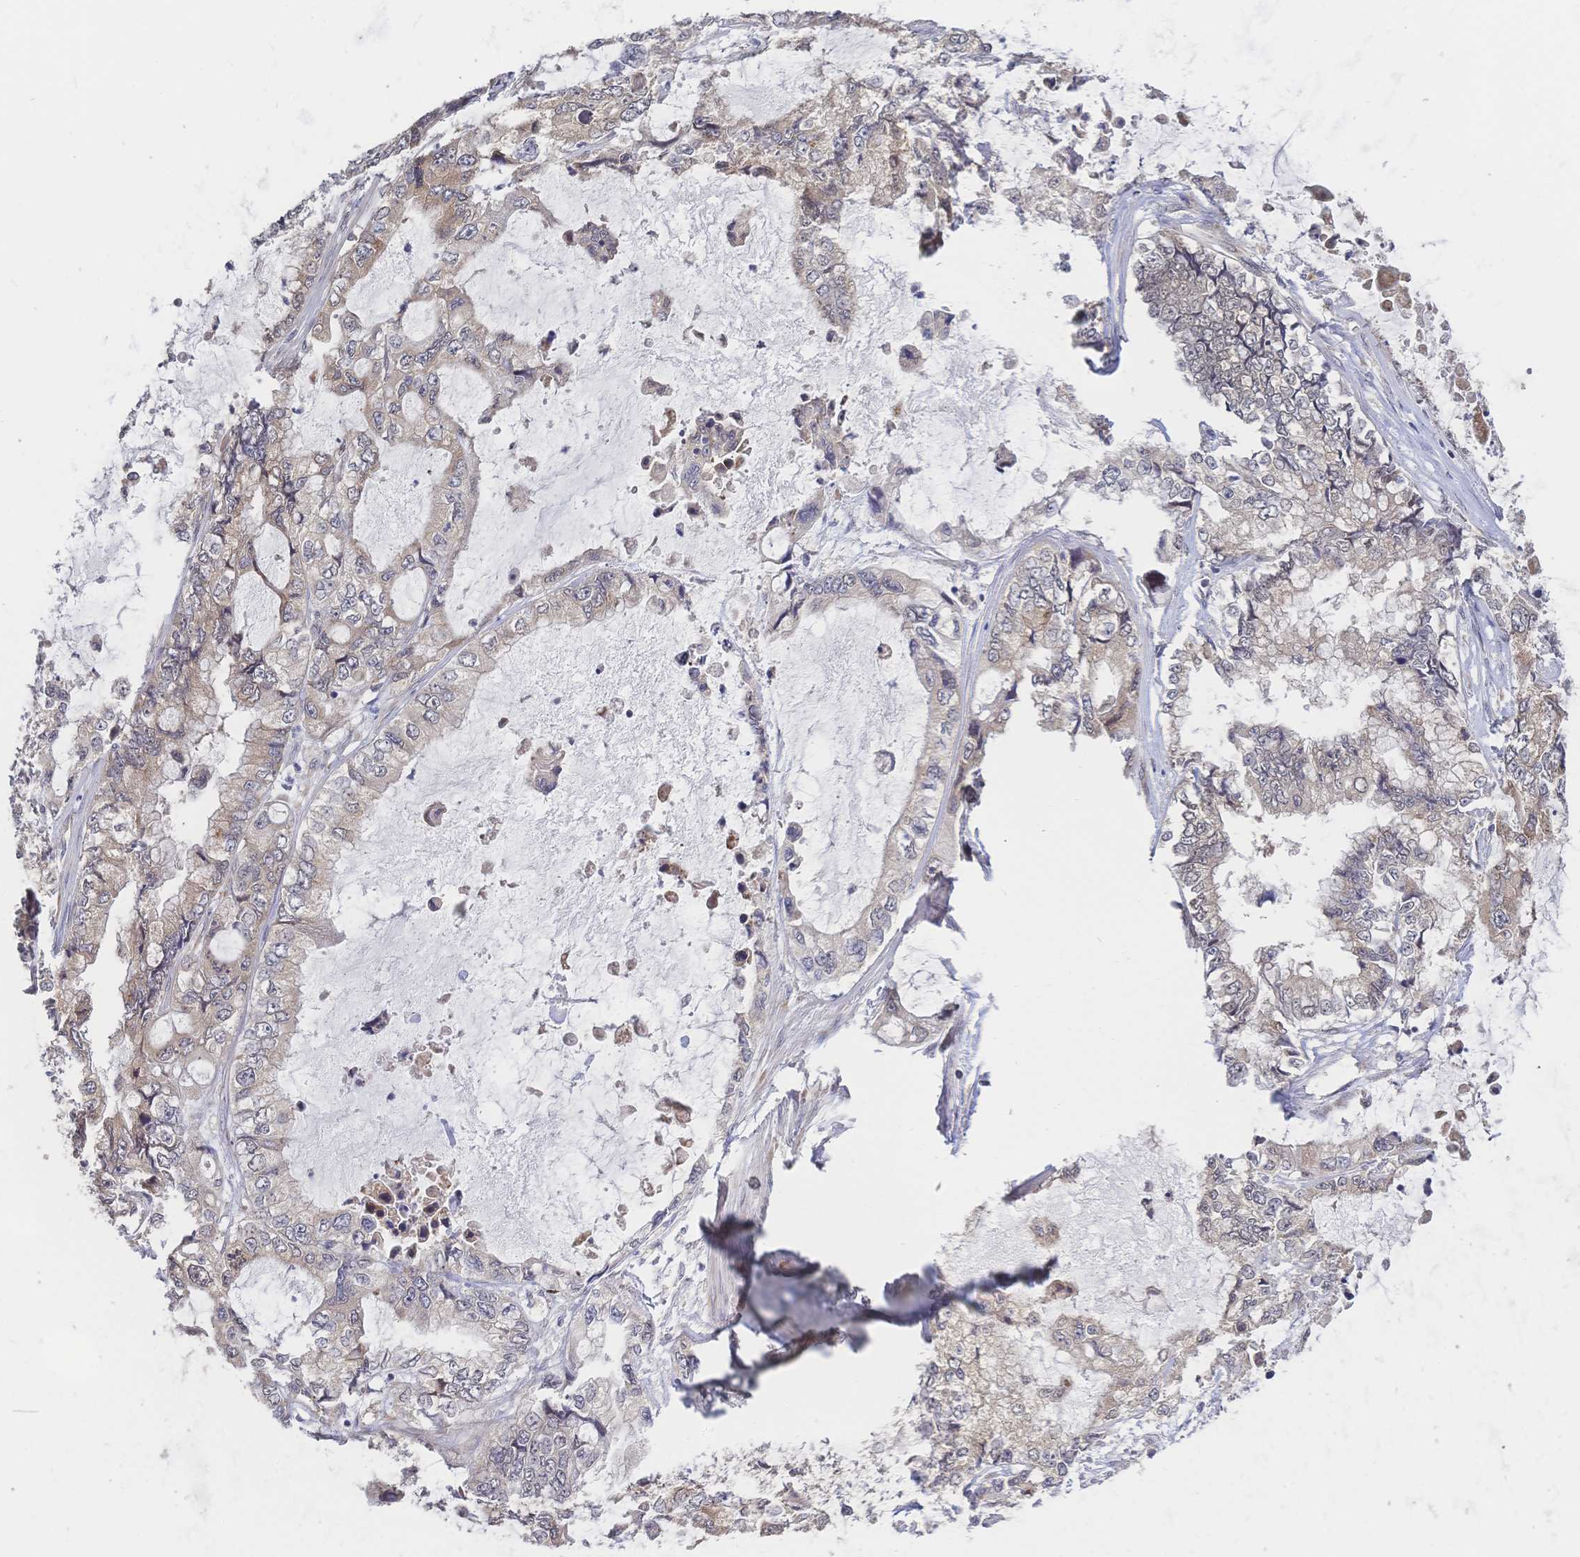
{"staining": {"intensity": "negative", "quantity": "none", "location": "none"}, "tissue": "stomach cancer", "cell_type": "Tumor cells", "image_type": "cancer", "snomed": [{"axis": "morphology", "description": "Adenocarcinoma, NOS"}, {"axis": "topography", "description": "Pancreas"}, {"axis": "topography", "description": "Stomach, upper"}, {"axis": "topography", "description": "Stomach"}], "caption": "The image shows no significant staining in tumor cells of stomach cancer (adenocarcinoma).", "gene": "LMO4", "patient": {"sex": "male", "age": 77}}